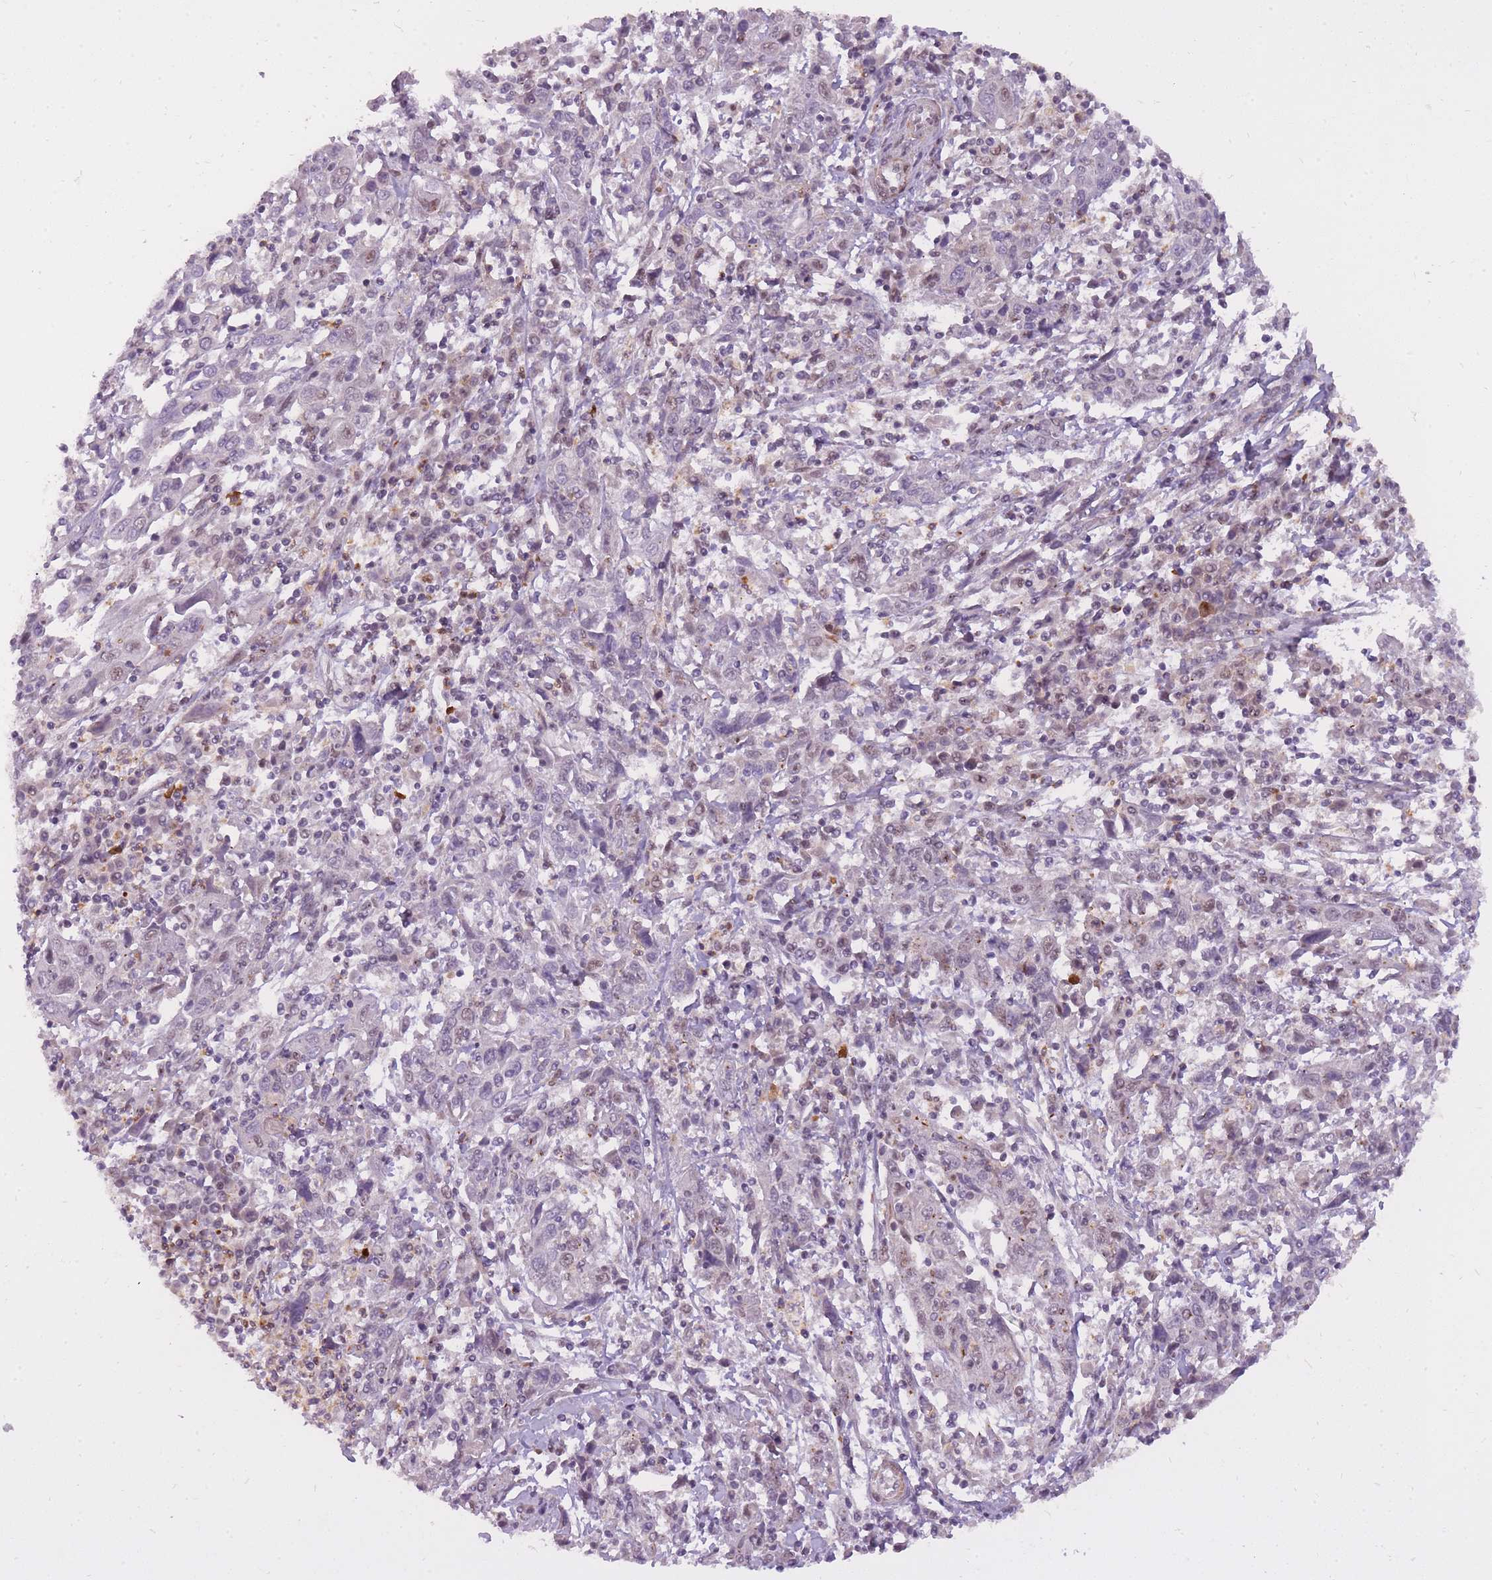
{"staining": {"intensity": "negative", "quantity": "none", "location": "none"}, "tissue": "cervical cancer", "cell_type": "Tumor cells", "image_type": "cancer", "snomed": [{"axis": "morphology", "description": "Squamous cell carcinoma, NOS"}, {"axis": "topography", "description": "Cervix"}], "caption": "There is no significant positivity in tumor cells of cervical cancer. (DAB (3,3'-diaminobenzidine) immunohistochemistry, high magnification).", "gene": "TIGD1", "patient": {"sex": "female", "age": 46}}